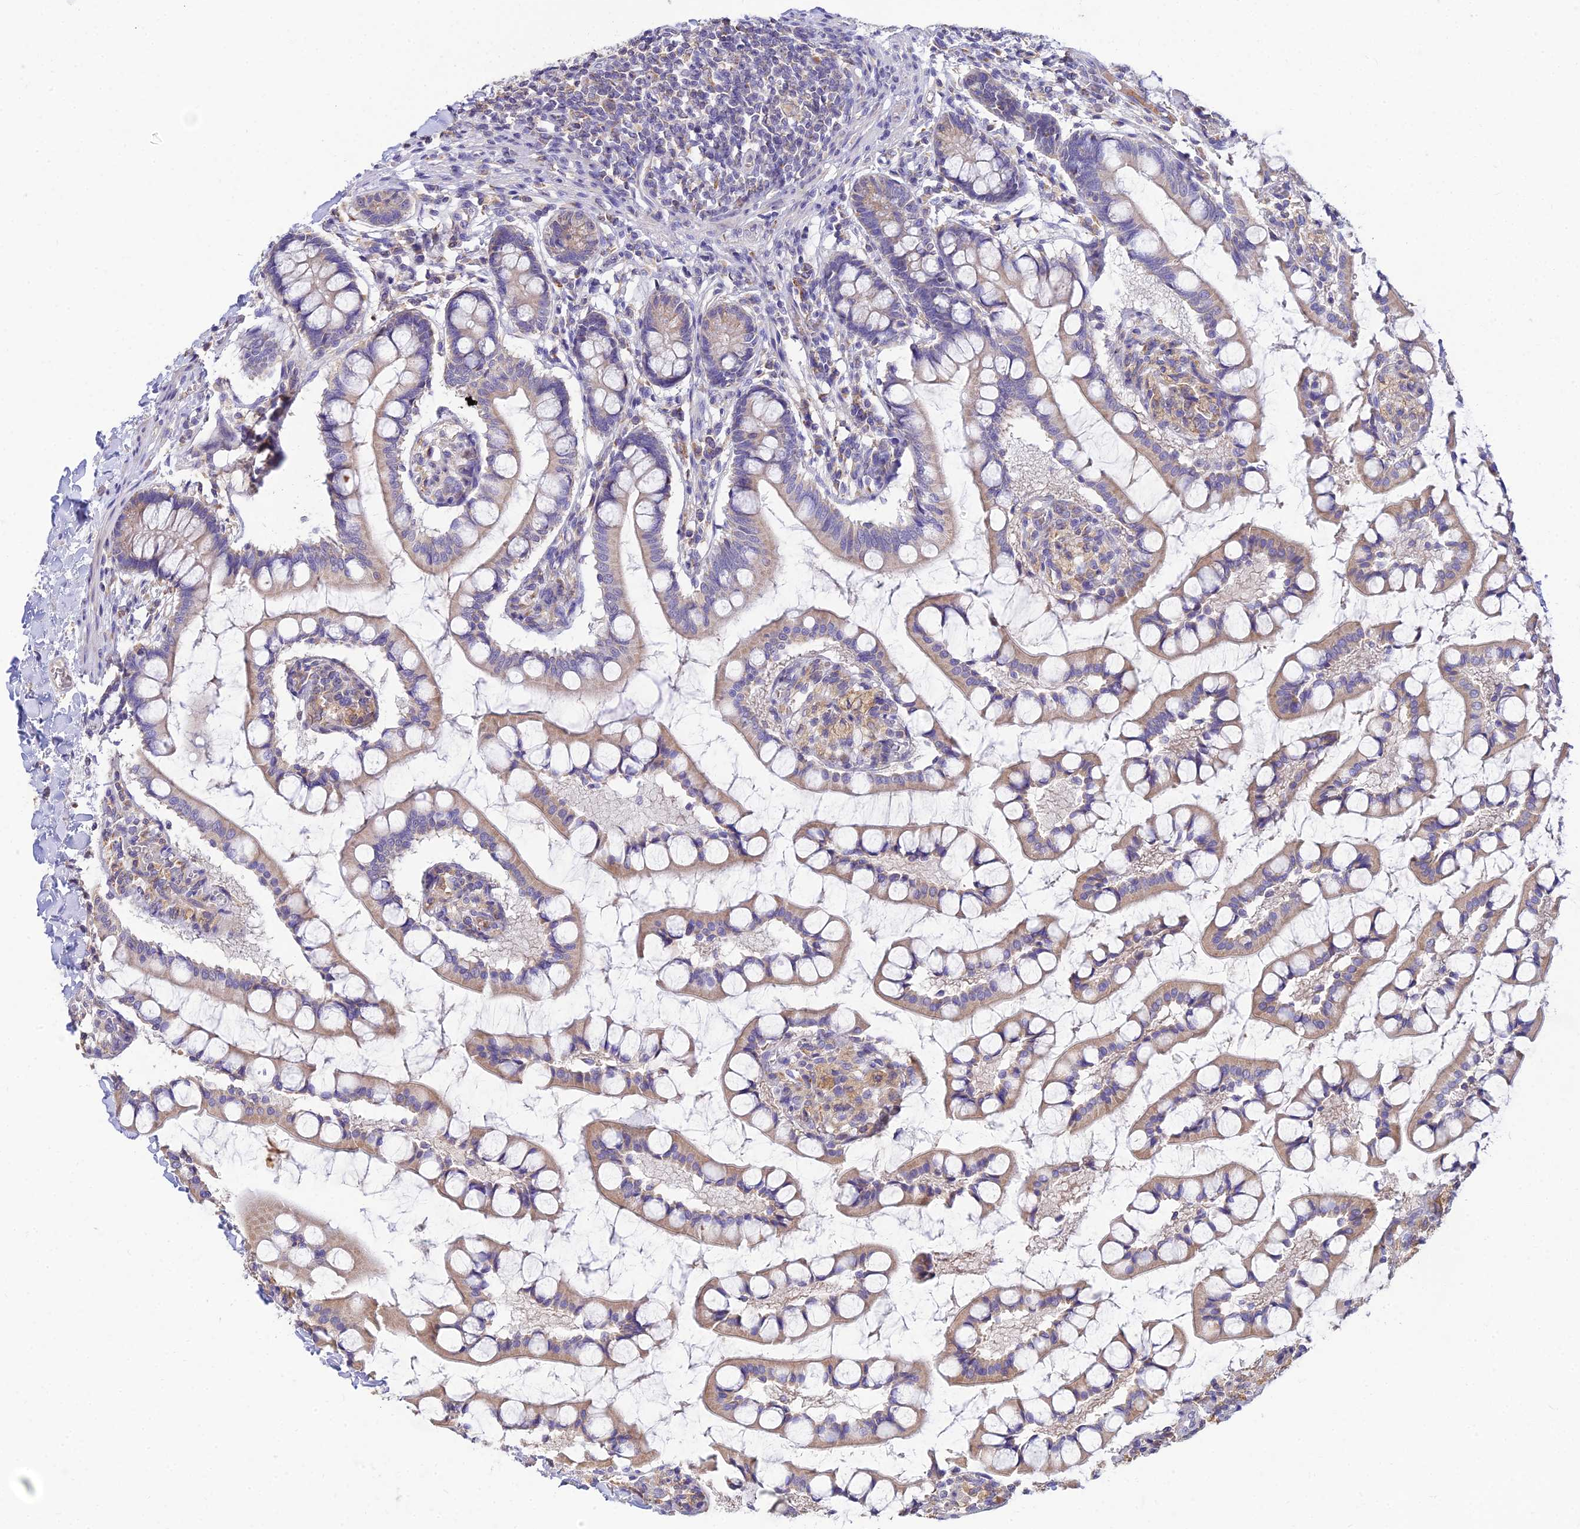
{"staining": {"intensity": "moderate", "quantity": ">75%", "location": "cytoplasmic/membranous"}, "tissue": "small intestine", "cell_type": "Glandular cells", "image_type": "normal", "snomed": [{"axis": "morphology", "description": "Normal tissue, NOS"}, {"axis": "topography", "description": "Small intestine"}], "caption": "Approximately >75% of glandular cells in unremarkable human small intestine reveal moderate cytoplasmic/membranous protein expression as visualized by brown immunohistochemical staining.", "gene": "ARL8A", "patient": {"sex": "male", "age": 52}}